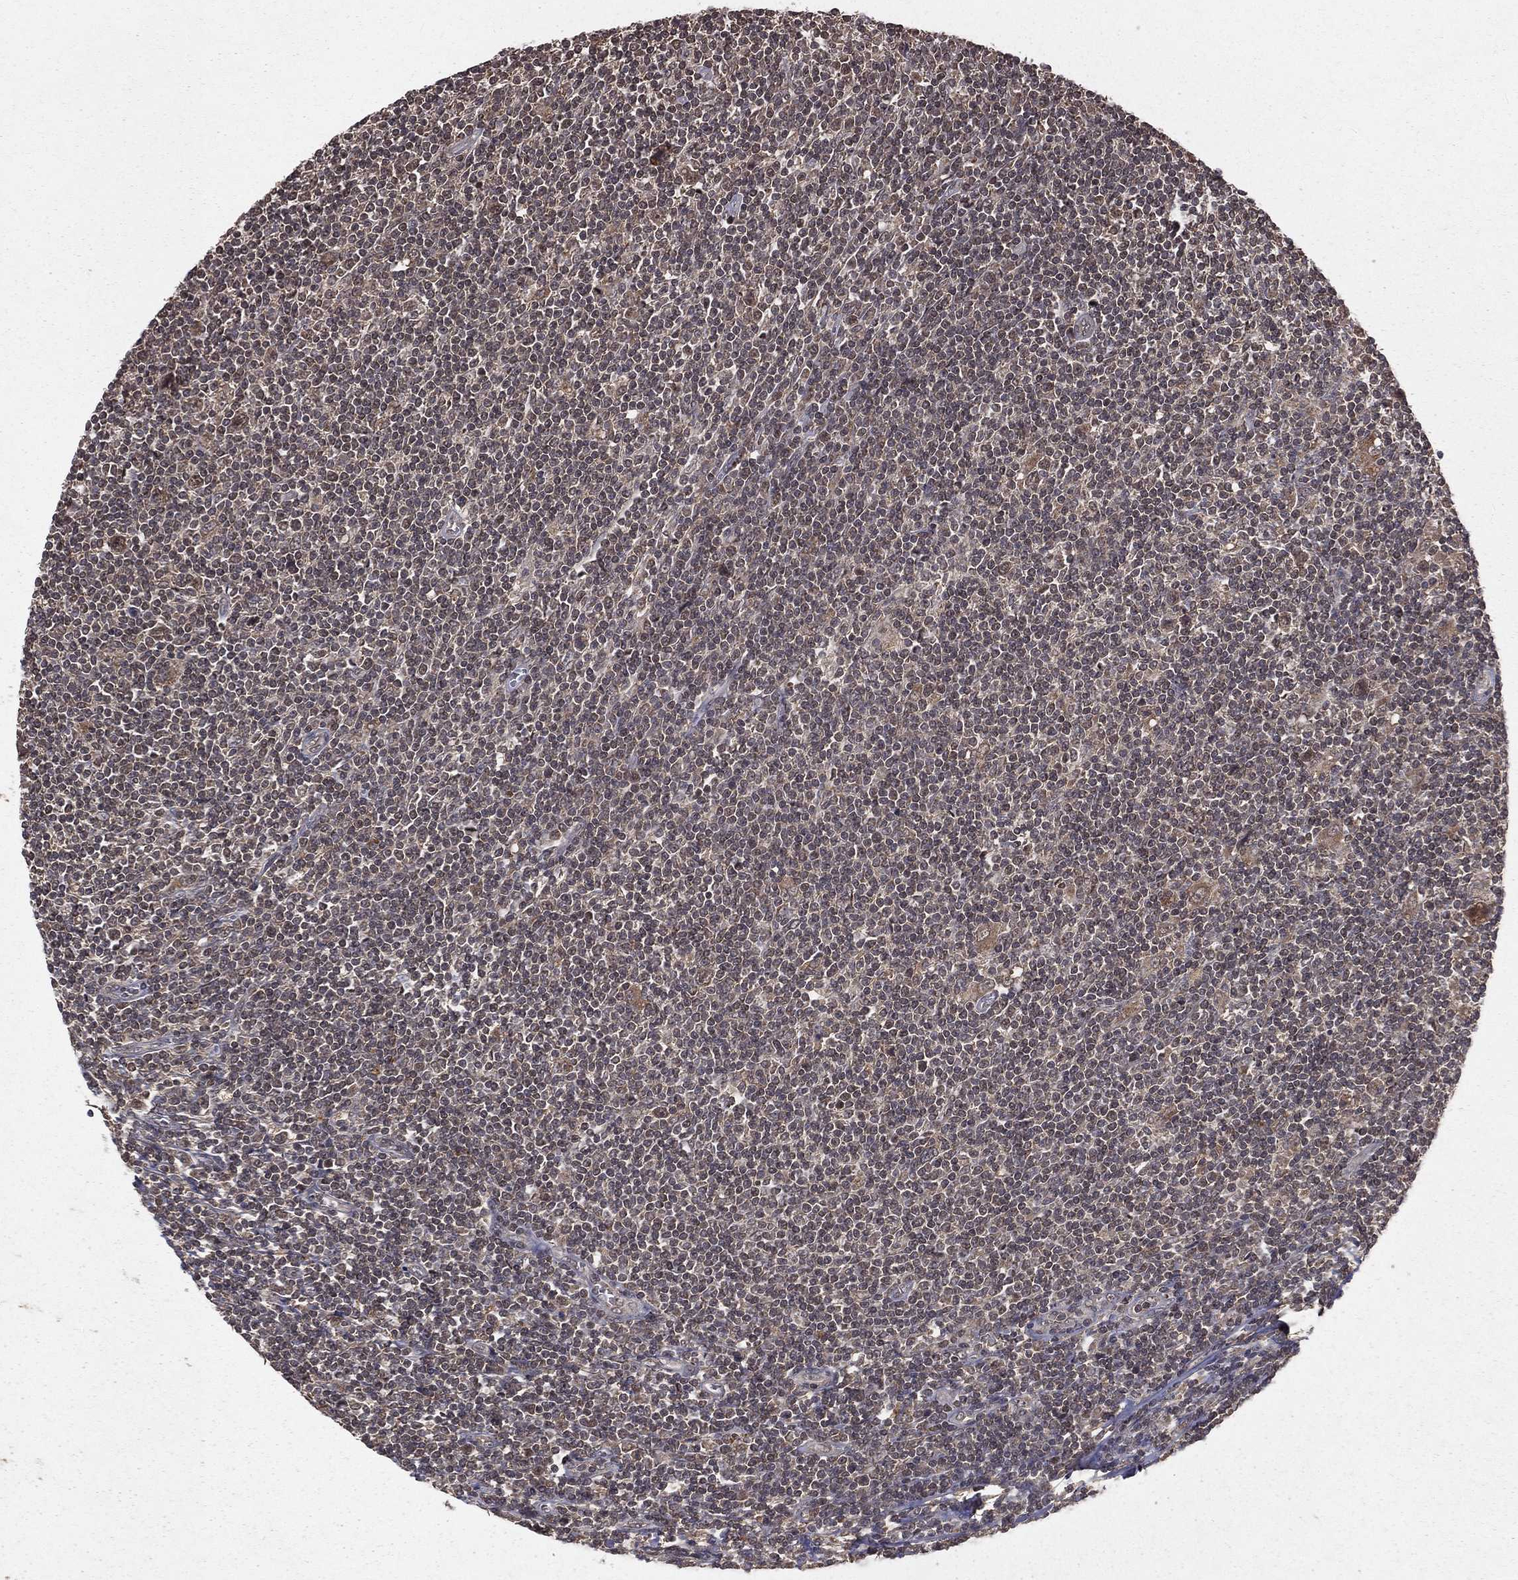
{"staining": {"intensity": "weak", "quantity": ">75%", "location": "cytoplasmic/membranous"}, "tissue": "lymphoma", "cell_type": "Tumor cells", "image_type": "cancer", "snomed": [{"axis": "morphology", "description": "Hodgkin's disease, NOS"}, {"axis": "topography", "description": "Lymph node"}], "caption": "Weak cytoplasmic/membranous staining for a protein is seen in approximately >75% of tumor cells of Hodgkin's disease using IHC.", "gene": "ZDHHC15", "patient": {"sex": "male", "age": 40}}